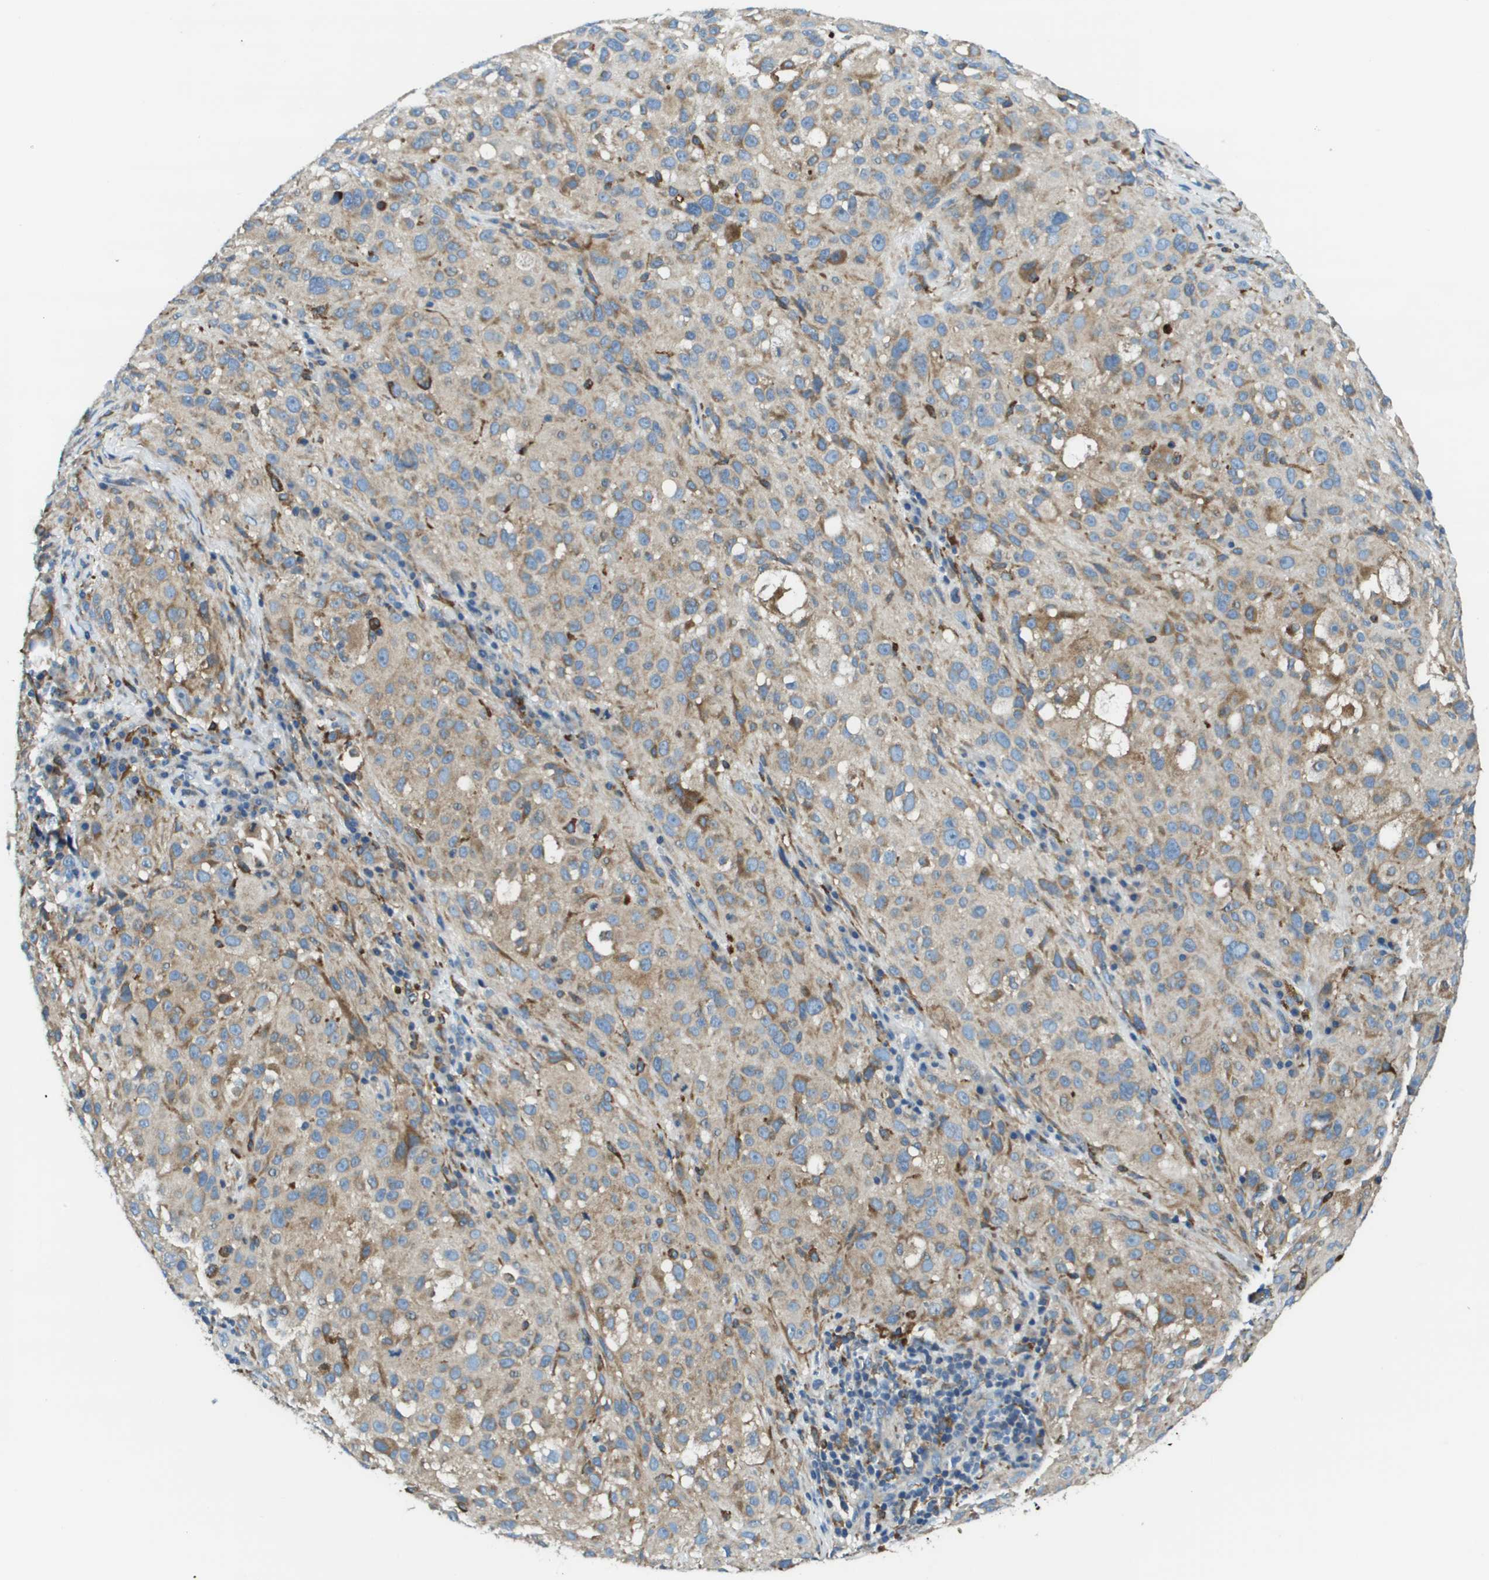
{"staining": {"intensity": "weak", "quantity": ">75%", "location": "cytoplasmic/membranous"}, "tissue": "melanoma", "cell_type": "Tumor cells", "image_type": "cancer", "snomed": [{"axis": "morphology", "description": "Necrosis, NOS"}, {"axis": "morphology", "description": "Malignant melanoma, NOS"}, {"axis": "topography", "description": "Skin"}], "caption": "A high-resolution photomicrograph shows immunohistochemistry (IHC) staining of melanoma, which demonstrates weak cytoplasmic/membranous positivity in approximately >75% of tumor cells.", "gene": "CNPY3", "patient": {"sex": "female", "age": 87}}